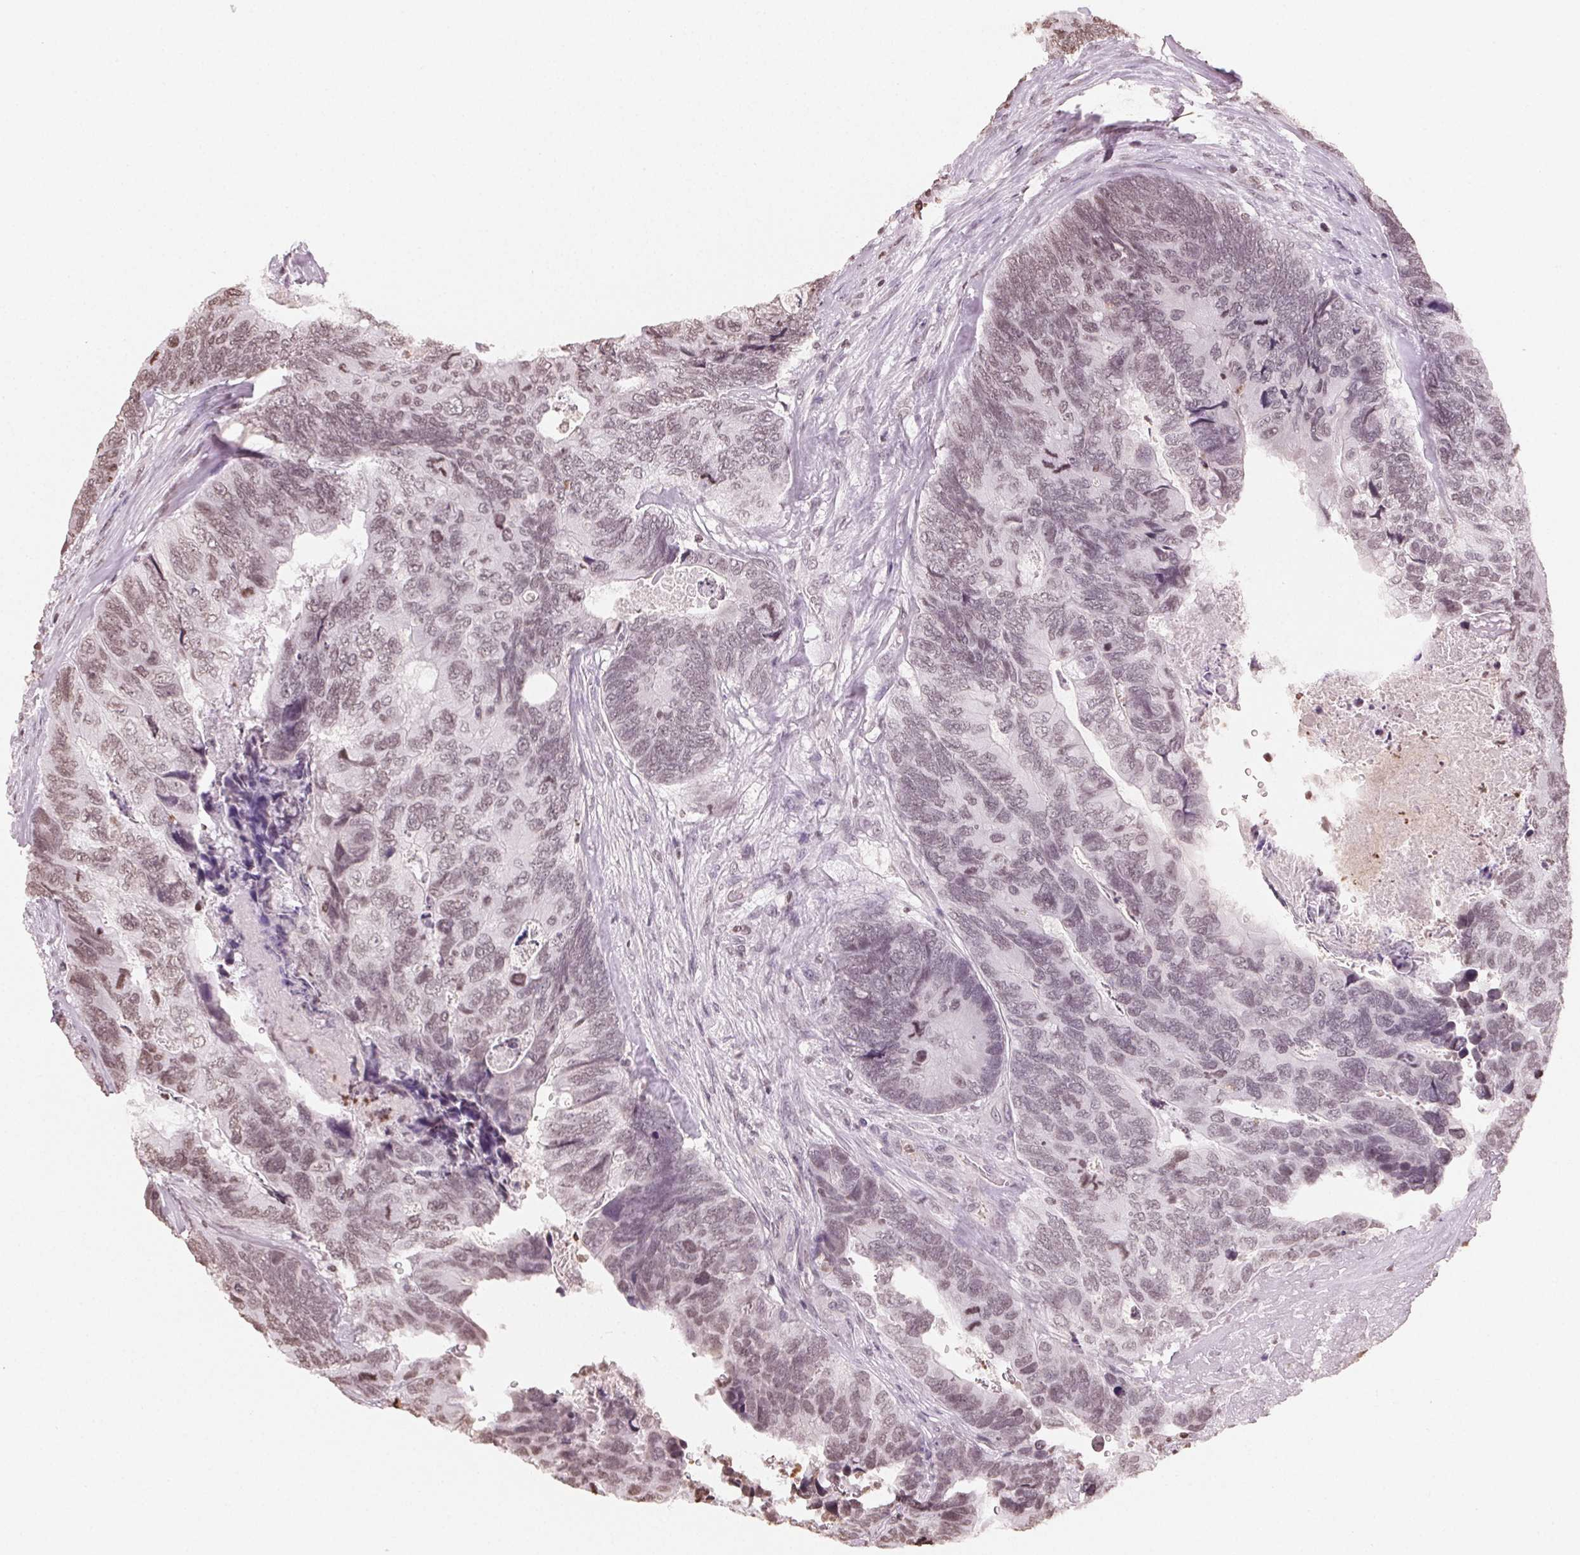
{"staining": {"intensity": "weak", "quantity": ">75%", "location": "nuclear"}, "tissue": "breast cancer", "cell_type": "Tumor cells", "image_type": "cancer", "snomed": [{"axis": "morphology", "description": "Lobular carcinoma"}, {"axis": "topography", "description": "Breast"}], "caption": "Protein expression analysis of lobular carcinoma (breast) exhibits weak nuclear expression in approximately >75% of tumor cells. (DAB (3,3'-diaminobenzidine) IHC, brown staining for protein, blue staining for nuclei).", "gene": "TBP", "patient": {"sex": "female", "age": 59}}